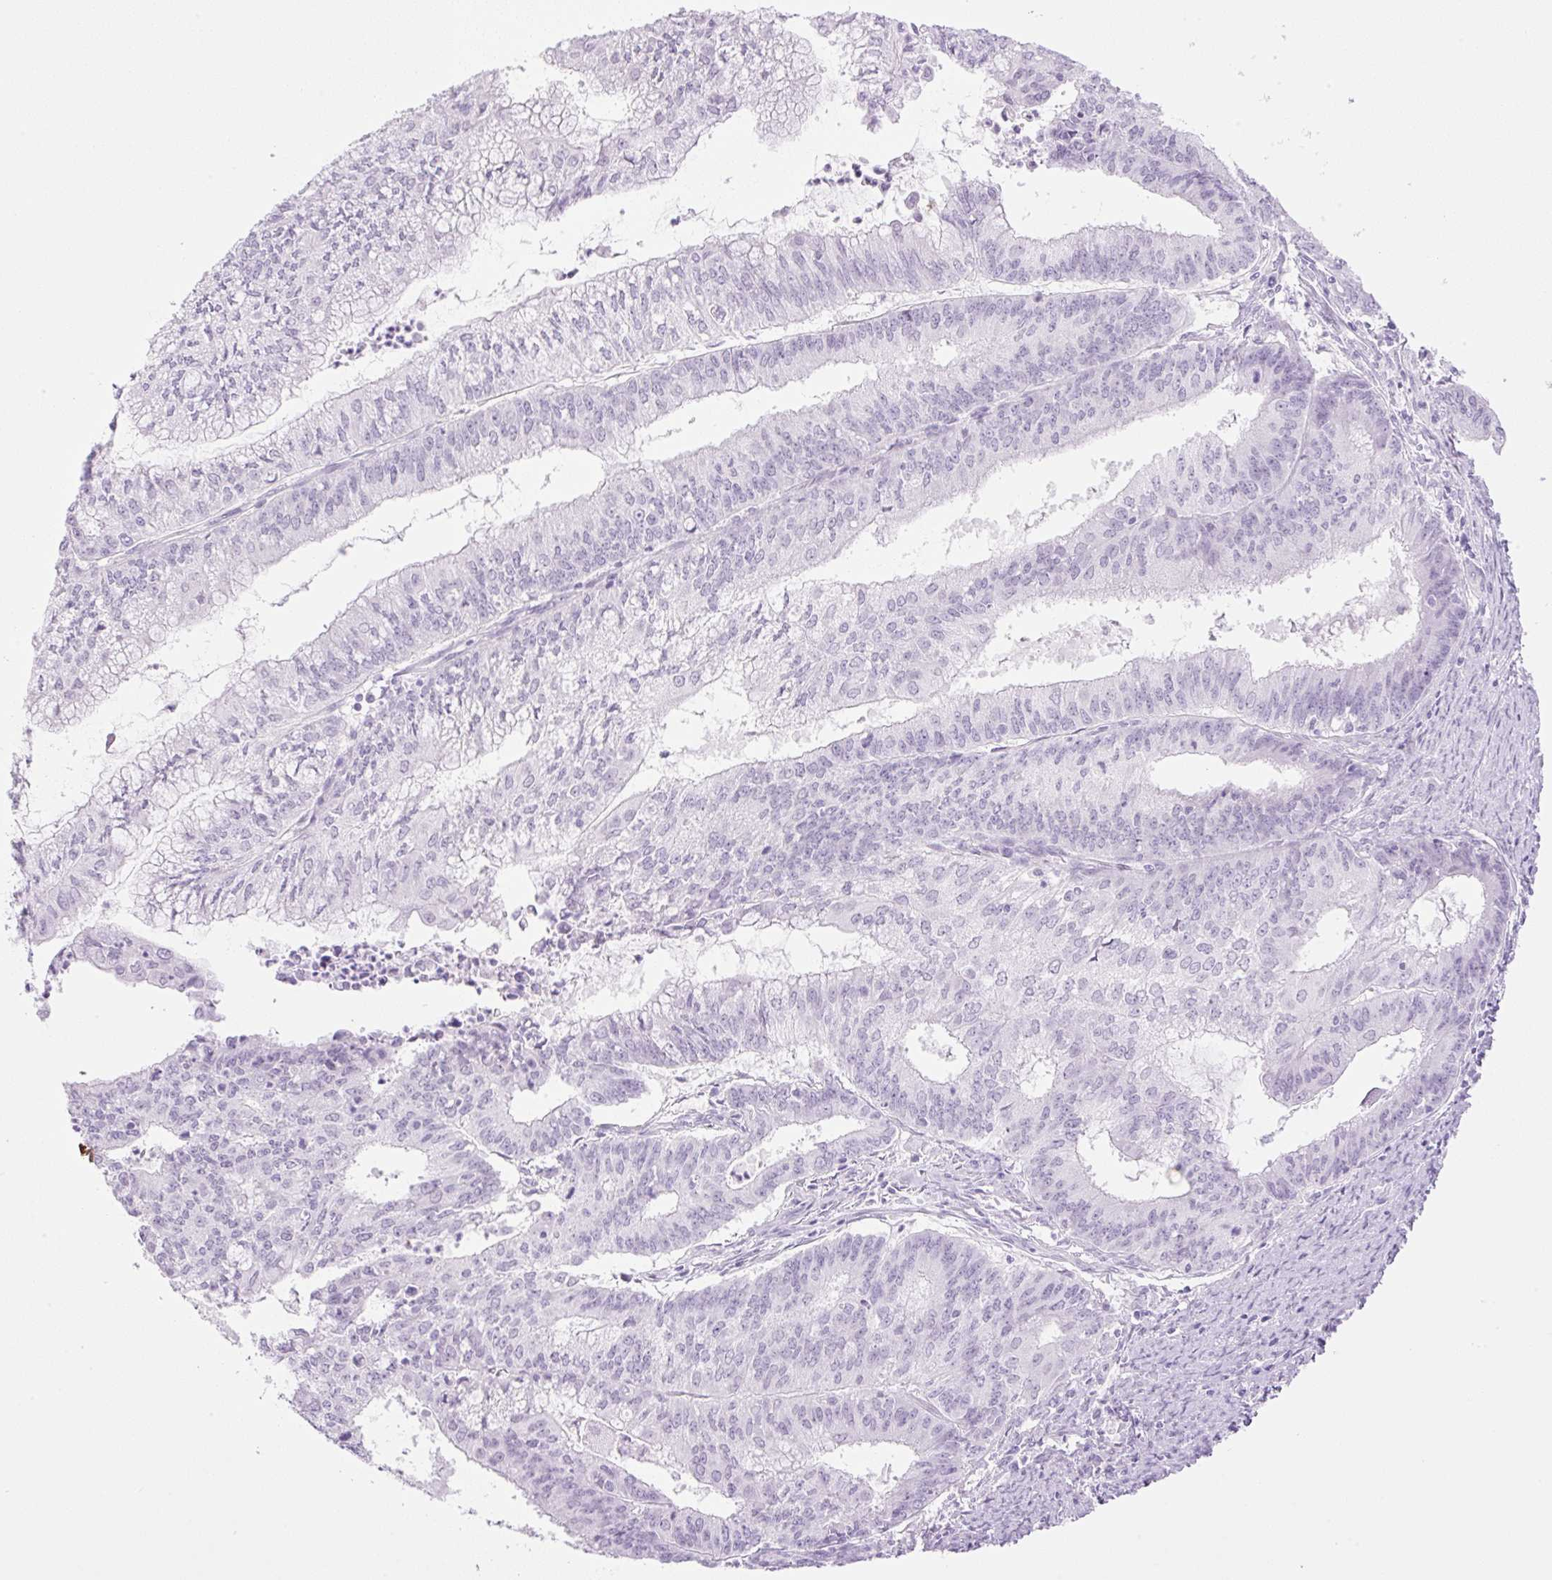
{"staining": {"intensity": "negative", "quantity": "none", "location": "none"}, "tissue": "endometrial cancer", "cell_type": "Tumor cells", "image_type": "cancer", "snomed": [{"axis": "morphology", "description": "Adenocarcinoma, NOS"}, {"axis": "topography", "description": "Endometrium"}], "caption": "A photomicrograph of endometrial cancer (adenocarcinoma) stained for a protein exhibits no brown staining in tumor cells. (Brightfield microscopy of DAB immunohistochemistry (IHC) at high magnification).", "gene": "SPRR4", "patient": {"sex": "female", "age": 61}}